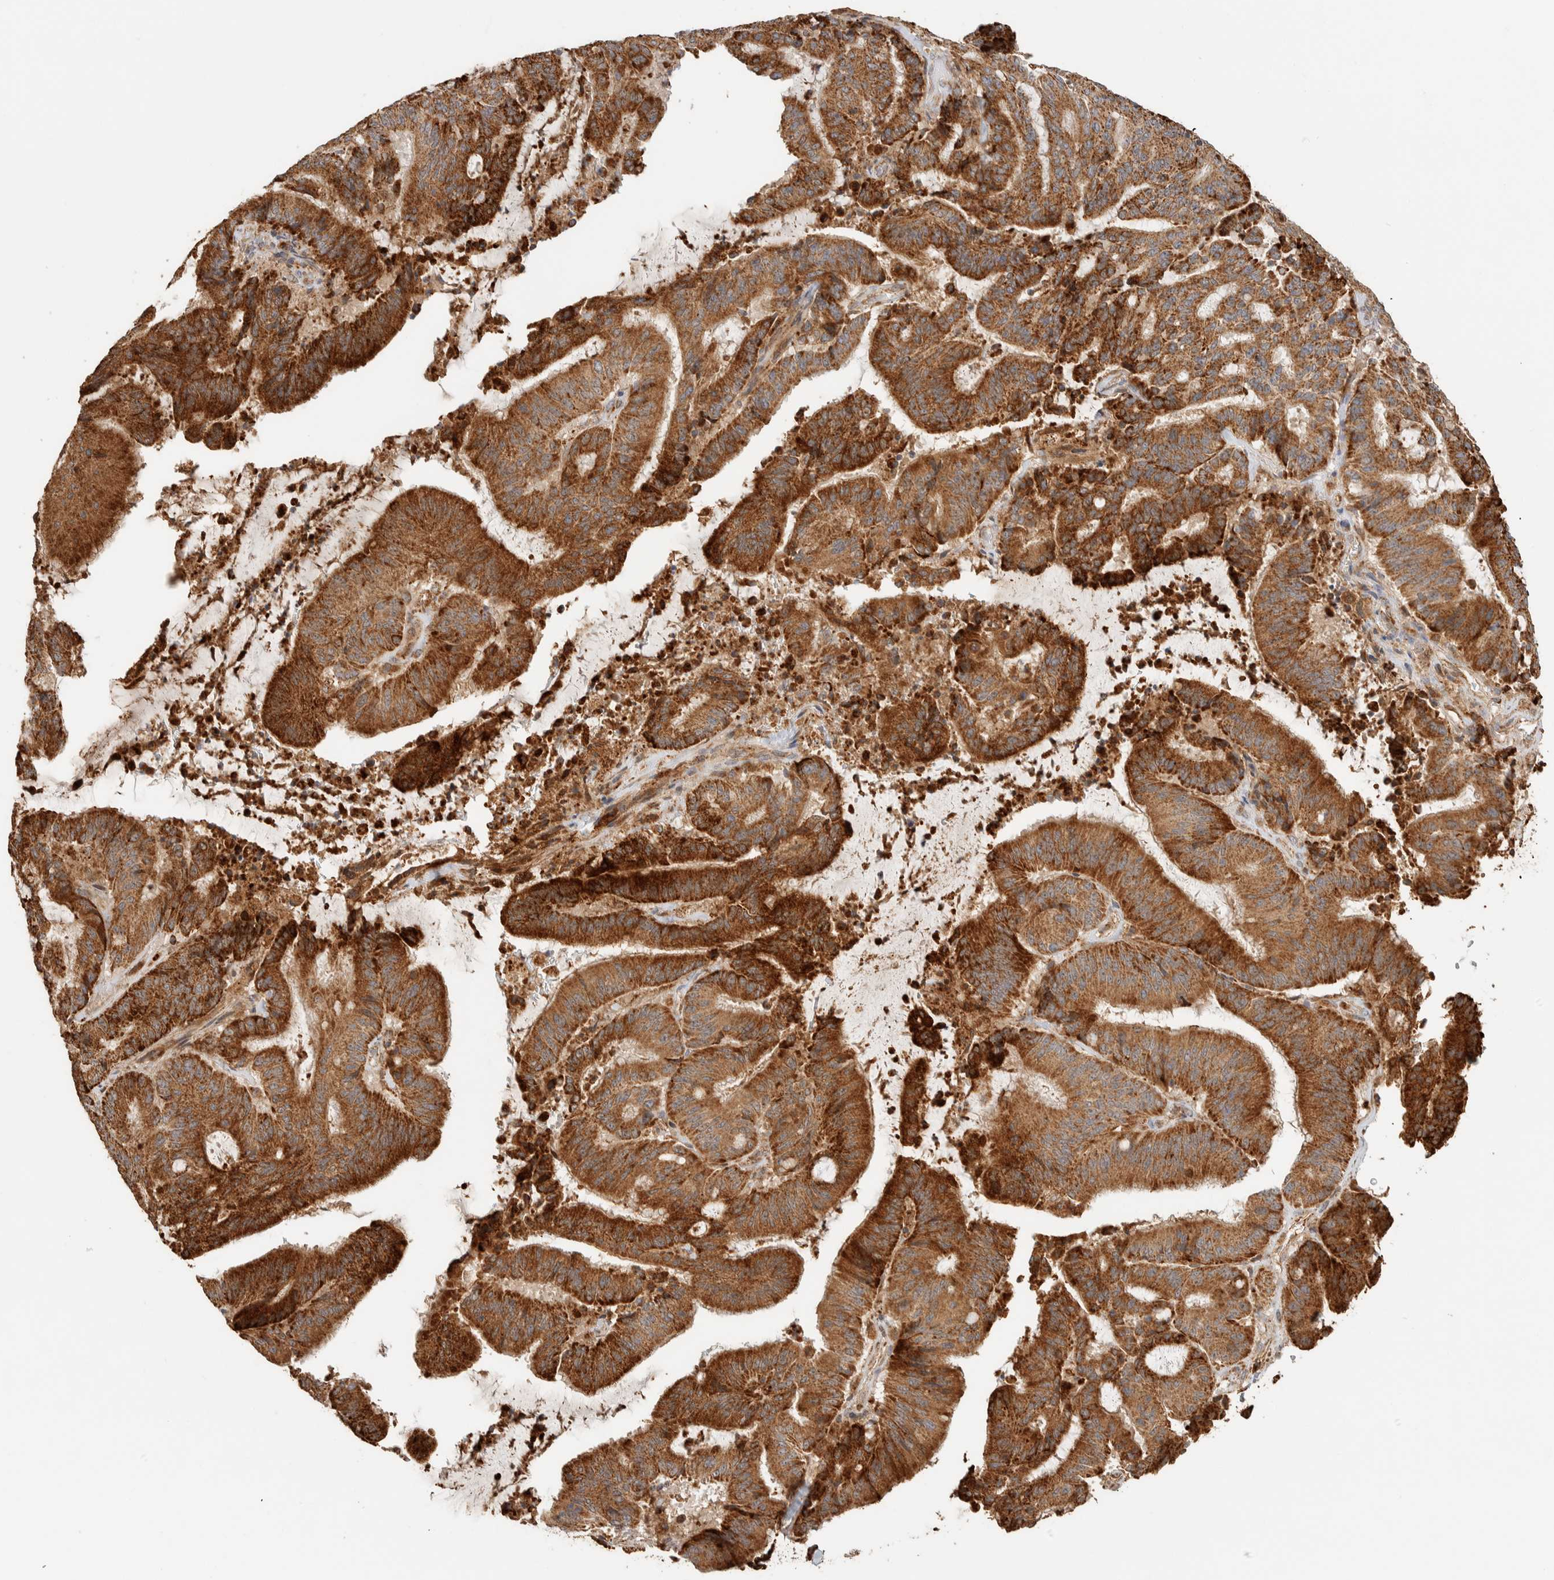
{"staining": {"intensity": "strong", "quantity": ">75%", "location": "cytoplasmic/membranous"}, "tissue": "liver cancer", "cell_type": "Tumor cells", "image_type": "cancer", "snomed": [{"axis": "morphology", "description": "Normal tissue, NOS"}, {"axis": "morphology", "description": "Cholangiocarcinoma"}, {"axis": "topography", "description": "Liver"}, {"axis": "topography", "description": "Peripheral nerve tissue"}], "caption": "Tumor cells demonstrate strong cytoplasmic/membranous staining in about >75% of cells in liver cholangiocarcinoma.", "gene": "KIF9", "patient": {"sex": "female", "age": 73}}